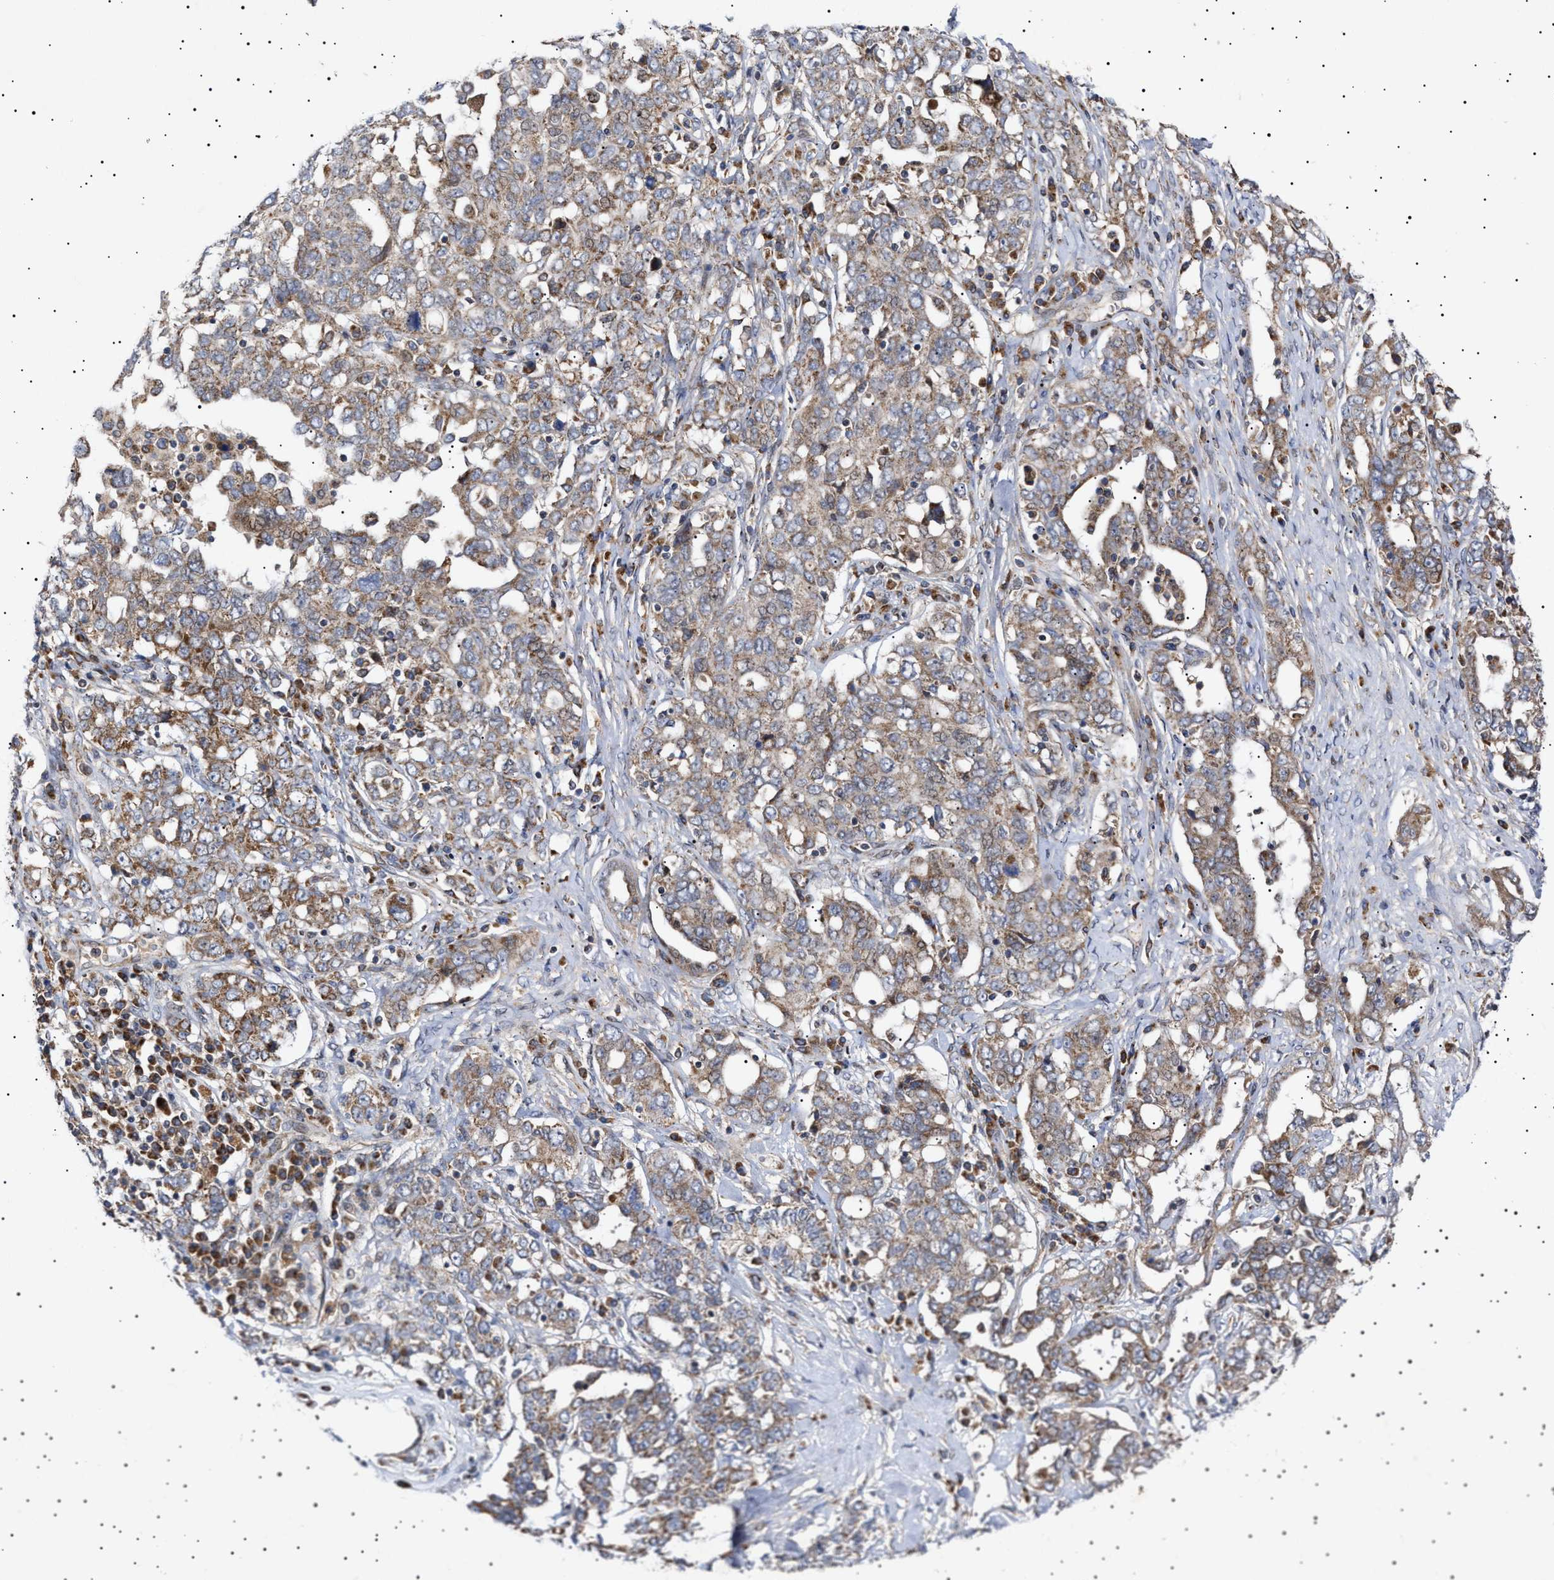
{"staining": {"intensity": "moderate", "quantity": ">75%", "location": "cytoplasmic/membranous"}, "tissue": "ovarian cancer", "cell_type": "Tumor cells", "image_type": "cancer", "snomed": [{"axis": "morphology", "description": "Carcinoma, endometroid"}, {"axis": "topography", "description": "Ovary"}], "caption": "A micrograph showing moderate cytoplasmic/membranous expression in about >75% of tumor cells in endometroid carcinoma (ovarian), as visualized by brown immunohistochemical staining.", "gene": "MRPL10", "patient": {"sex": "female", "age": 62}}